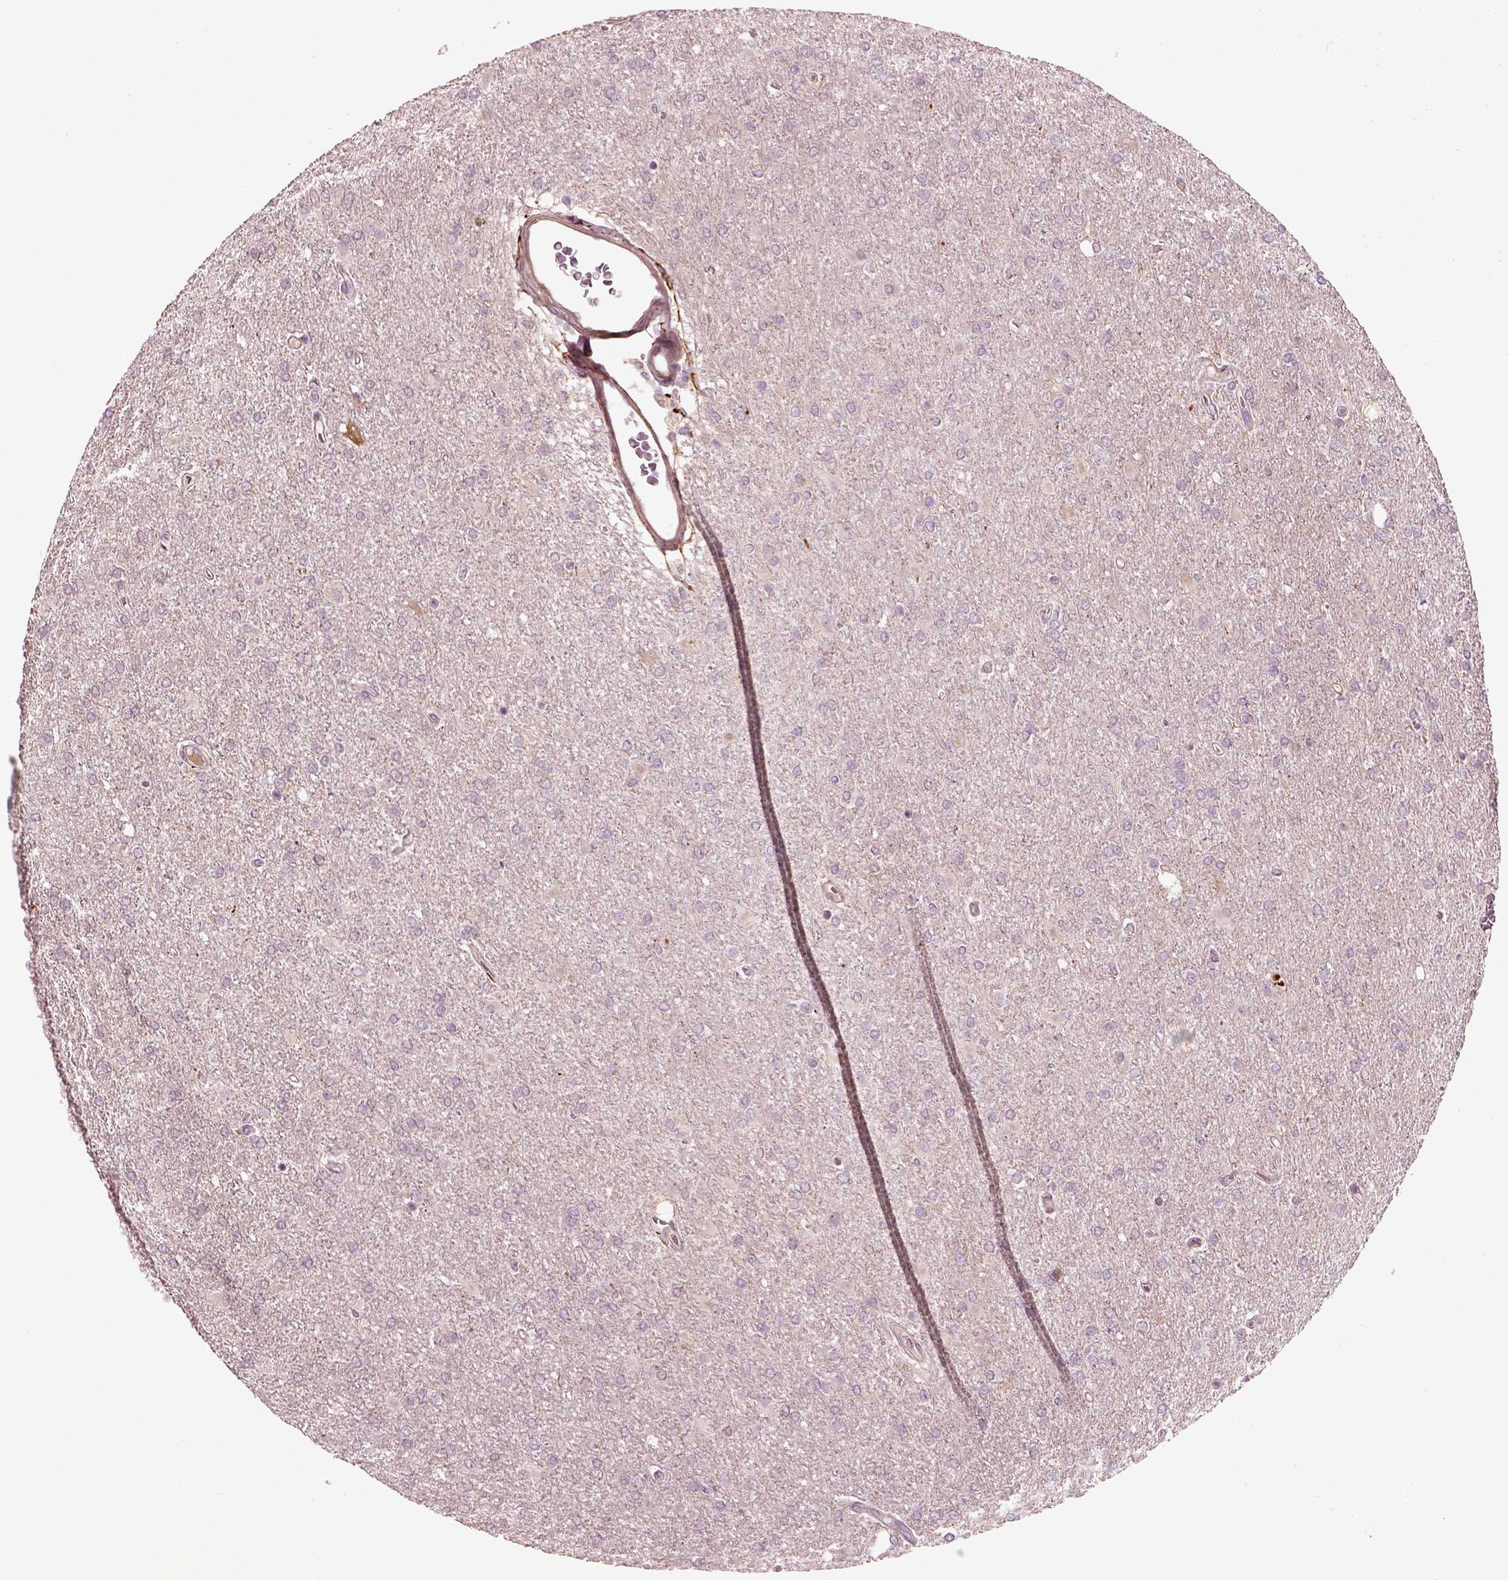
{"staining": {"intensity": "negative", "quantity": "none", "location": "none"}, "tissue": "glioma", "cell_type": "Tumor cells", "image_type": "cancer", "snomed": [{"axis": "morphology", "description": "Glioma, malignant, High grade"}, {"axis": "topography", "description": "Cerebral cortex"}], "caption": "Immunohistochemistry (IHC) of malignant glioma (high-grade) exhibits no positivity in tumor cells.", "gene": "EFEMP1", "patient": {"sex": "male", "age": 70}}